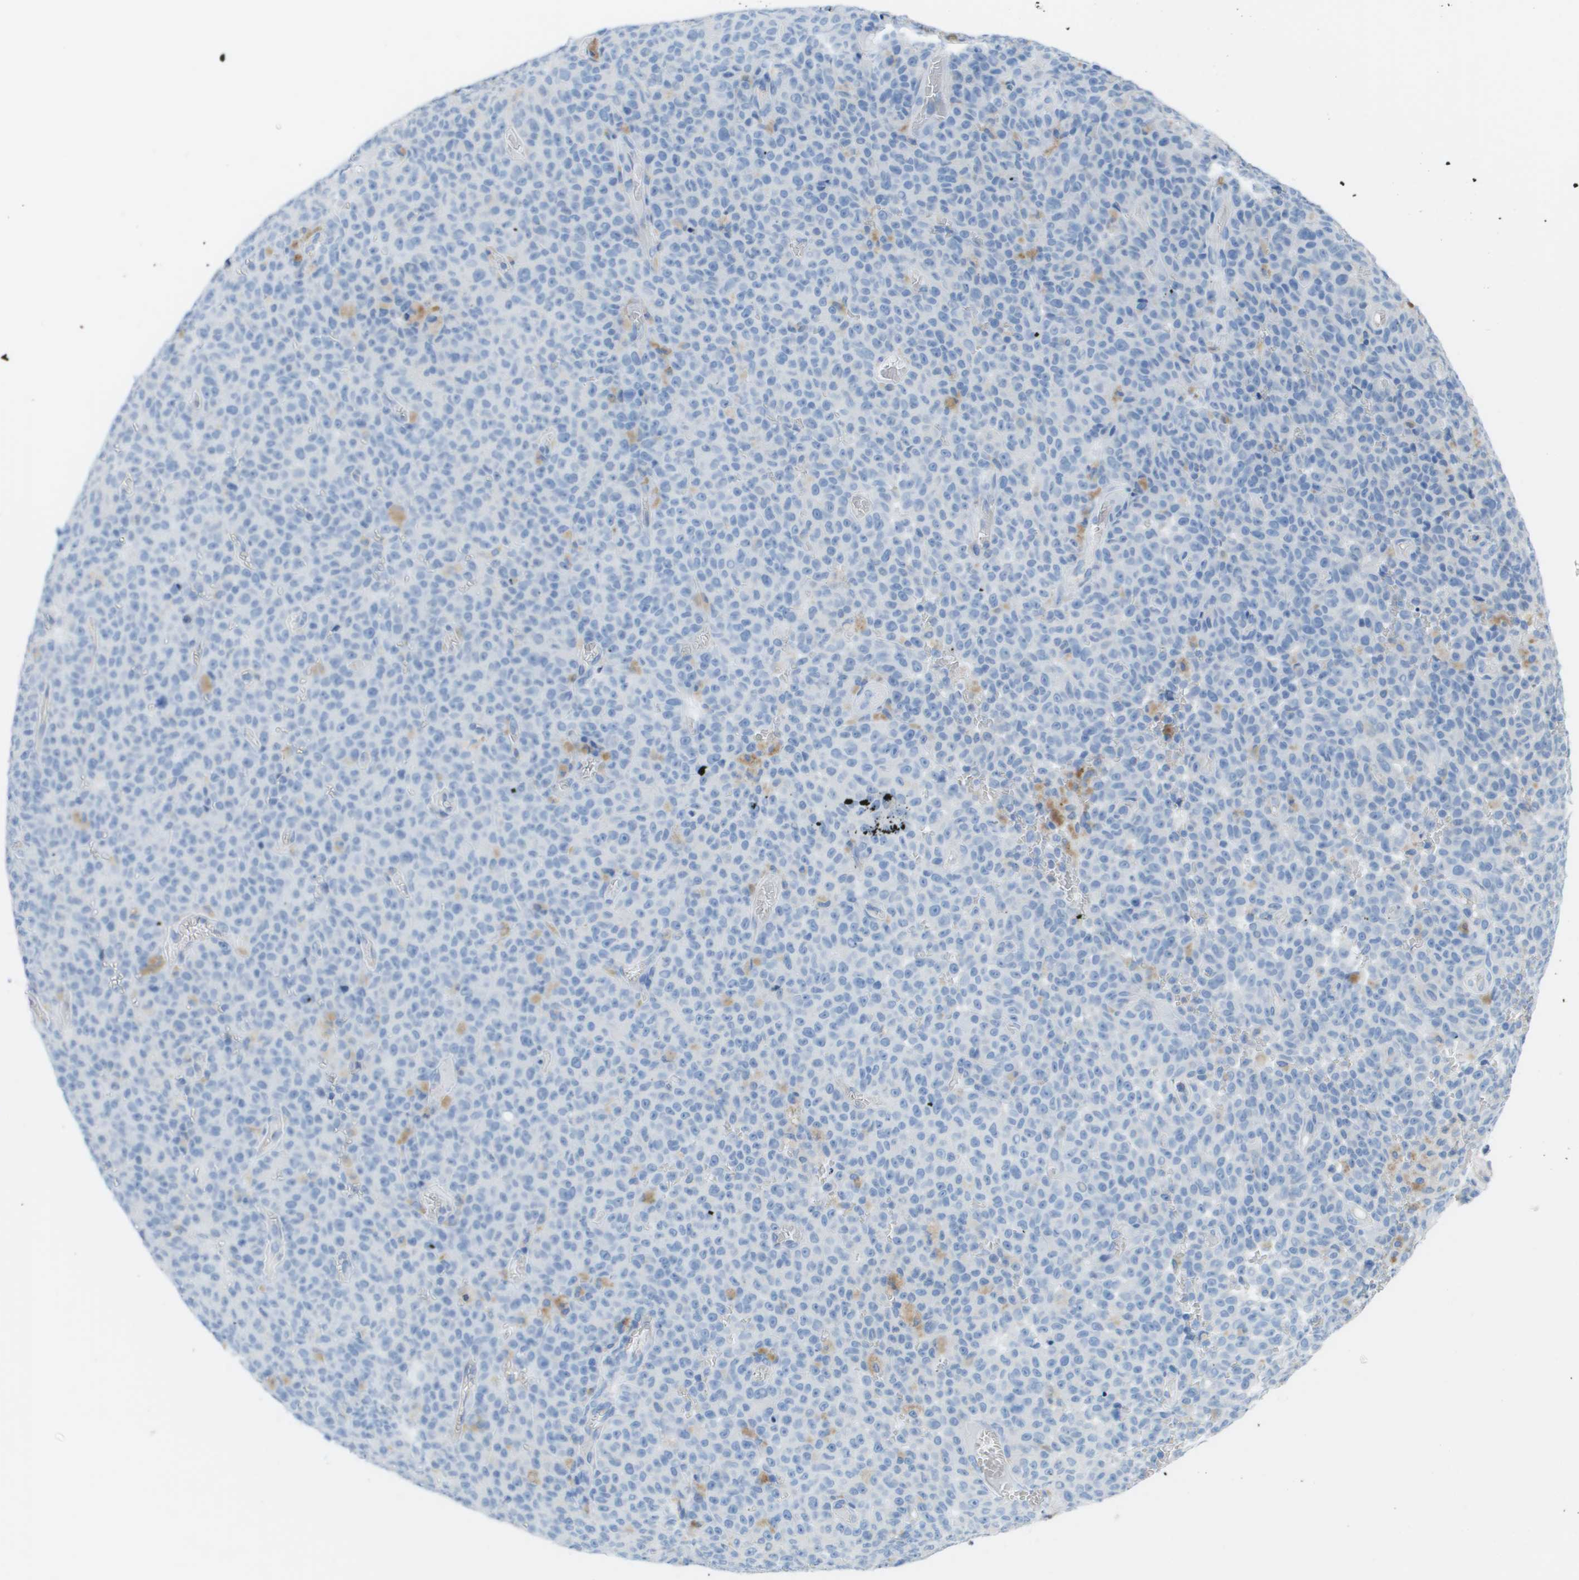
{"staining": {"intensity": "negative", "quantity": "none", "location": "none"}, "tissue": "melanoma", "cell_type": "Tumor cells", "image_type": "cancer", "snomed": [{"axis": "morphology", "description": "Malignant melanoma, NOS"}, {"axis": "topography", "description": "Skin"}], "caption": "Malignant melanoma stained for a protein using IHC displays no positivity tumor cells.", "gene": "CD46", "patient": {"sex": "female", "age": 82}}